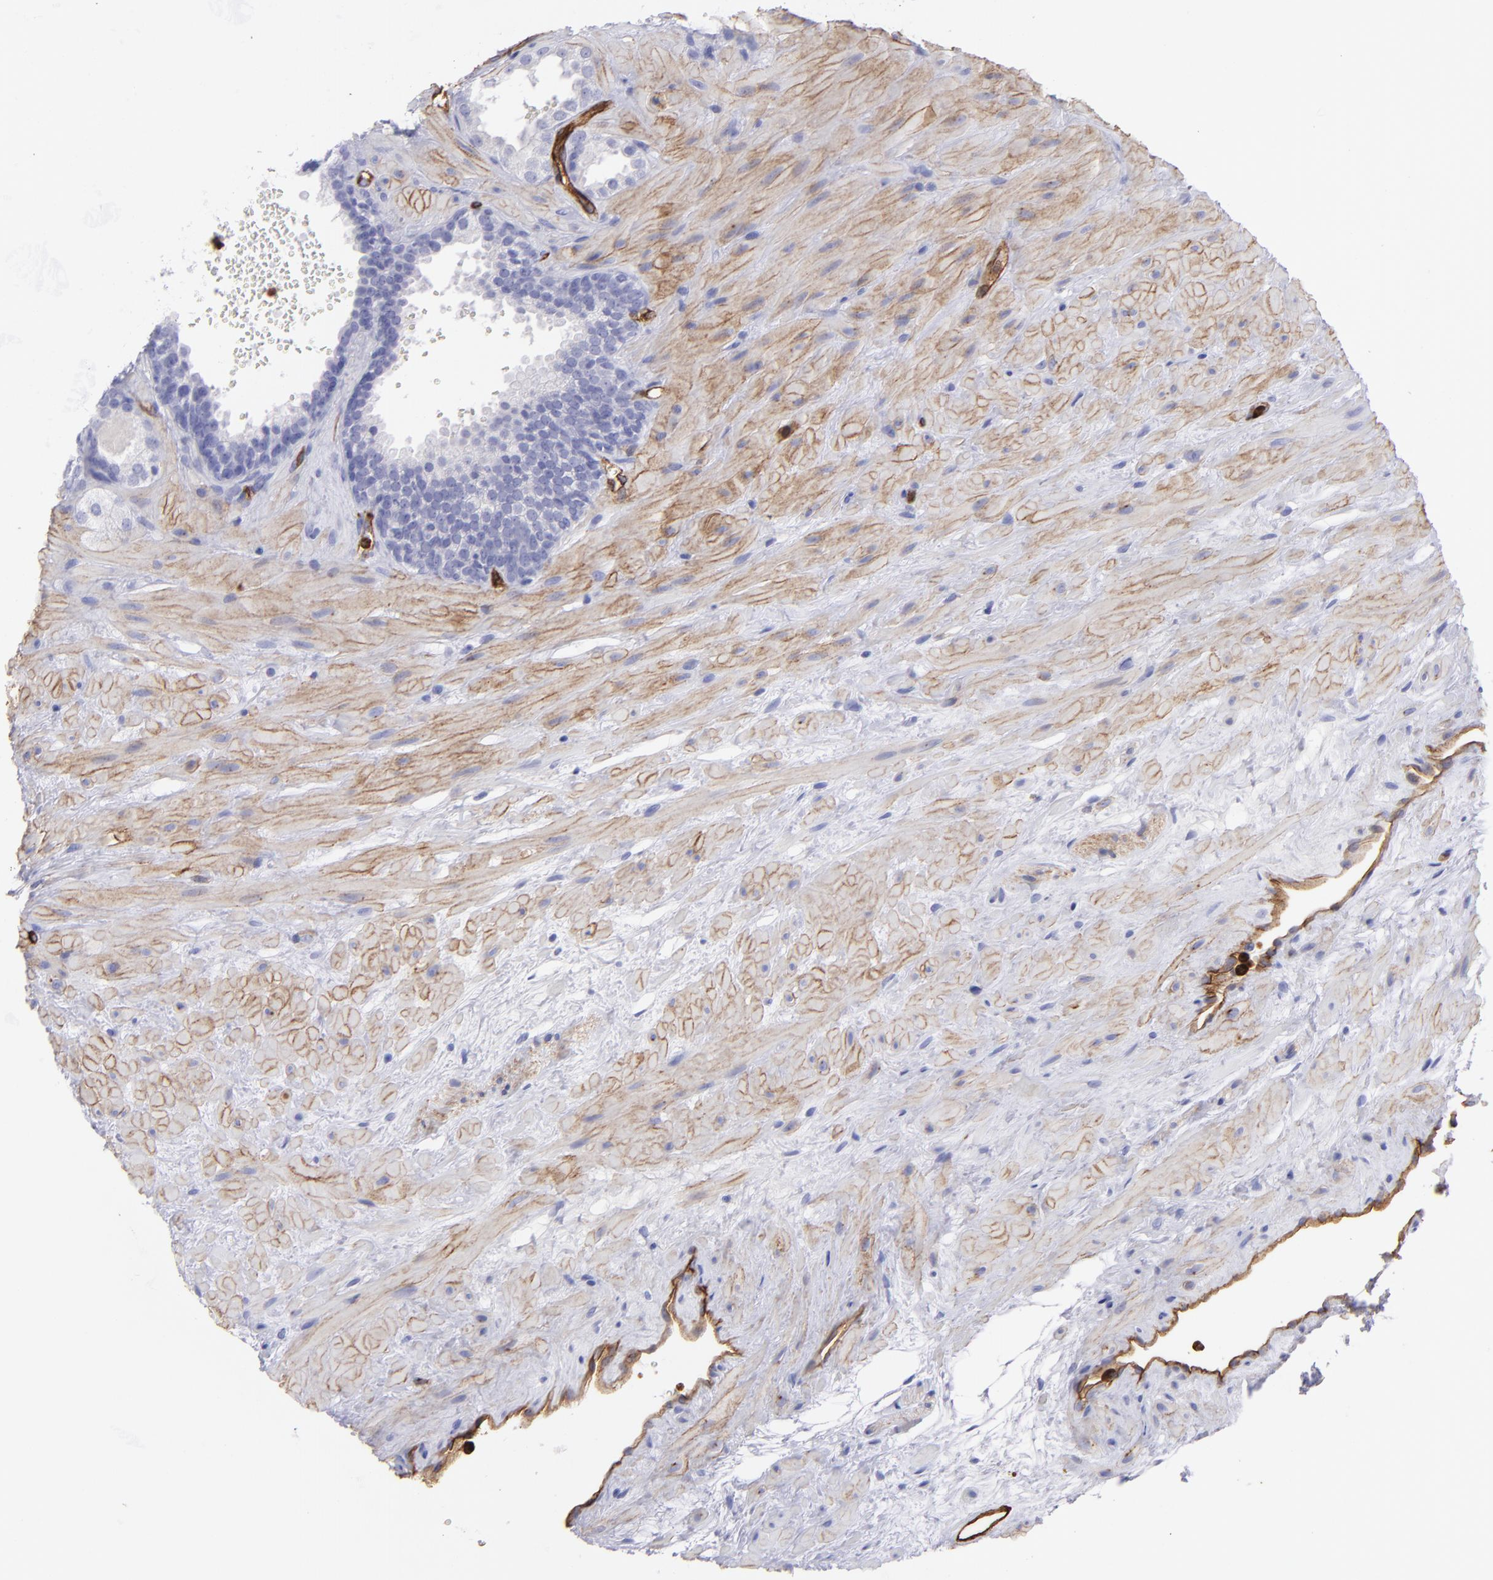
{"staining": {"intensity": "negative", "quantity": "none", "location": "none"}, "tissue": "prostate cancer", "cell_type": "Tumor cells", "image_type": "cancer", "snomed": [{"axis": "morphology", "description": "Adenocarcinoma, Low grade"}, {"axis": "topography", "description": "Prostate"}], "caption": "This is an immunohistochemistry photomicrograph of human low-grade adenocarcinoma (prostate). There is no positivity in tumor cells.", "gene": "DYSF", "patient": {"sex": "male", "age": 57}}